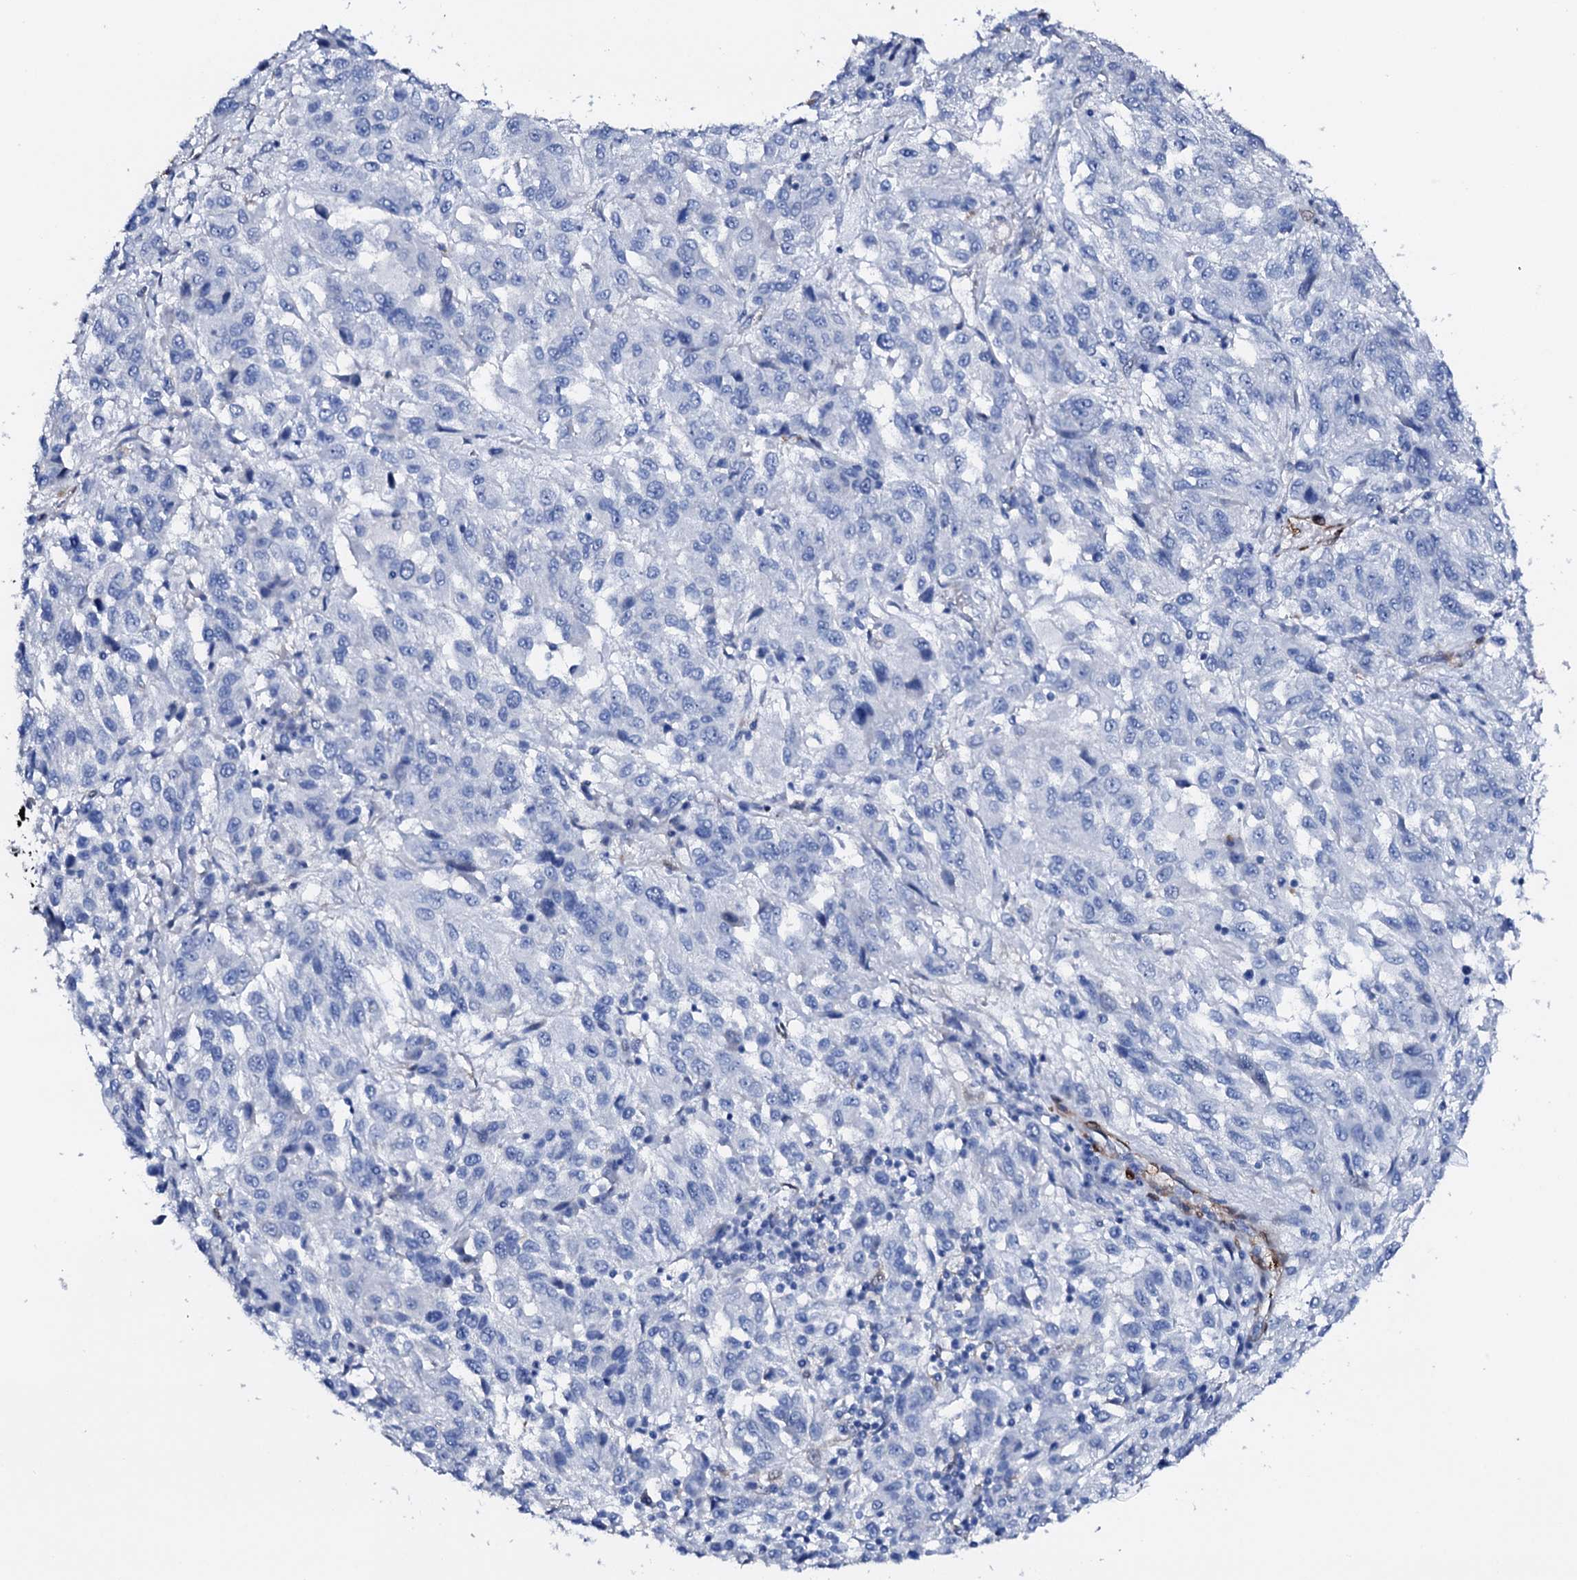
{"staining": {"intensity": "negative", "quantity": "none", "location": "none"}, "tissue": "melanoma", "cell_type": "Tumor cells", "image_type": "cancer", "snomed": [{"axis": "morphology", "description": "Malignant melanoma, Metastatic site"}, {"axis": "topography", "description": "Lung"}], "caption": "The image displays no staining of tumor cells in malignant melanoma (metastatic site).", "gene": "NRIP2", "patient": {"sex": "male", "age": 64}}